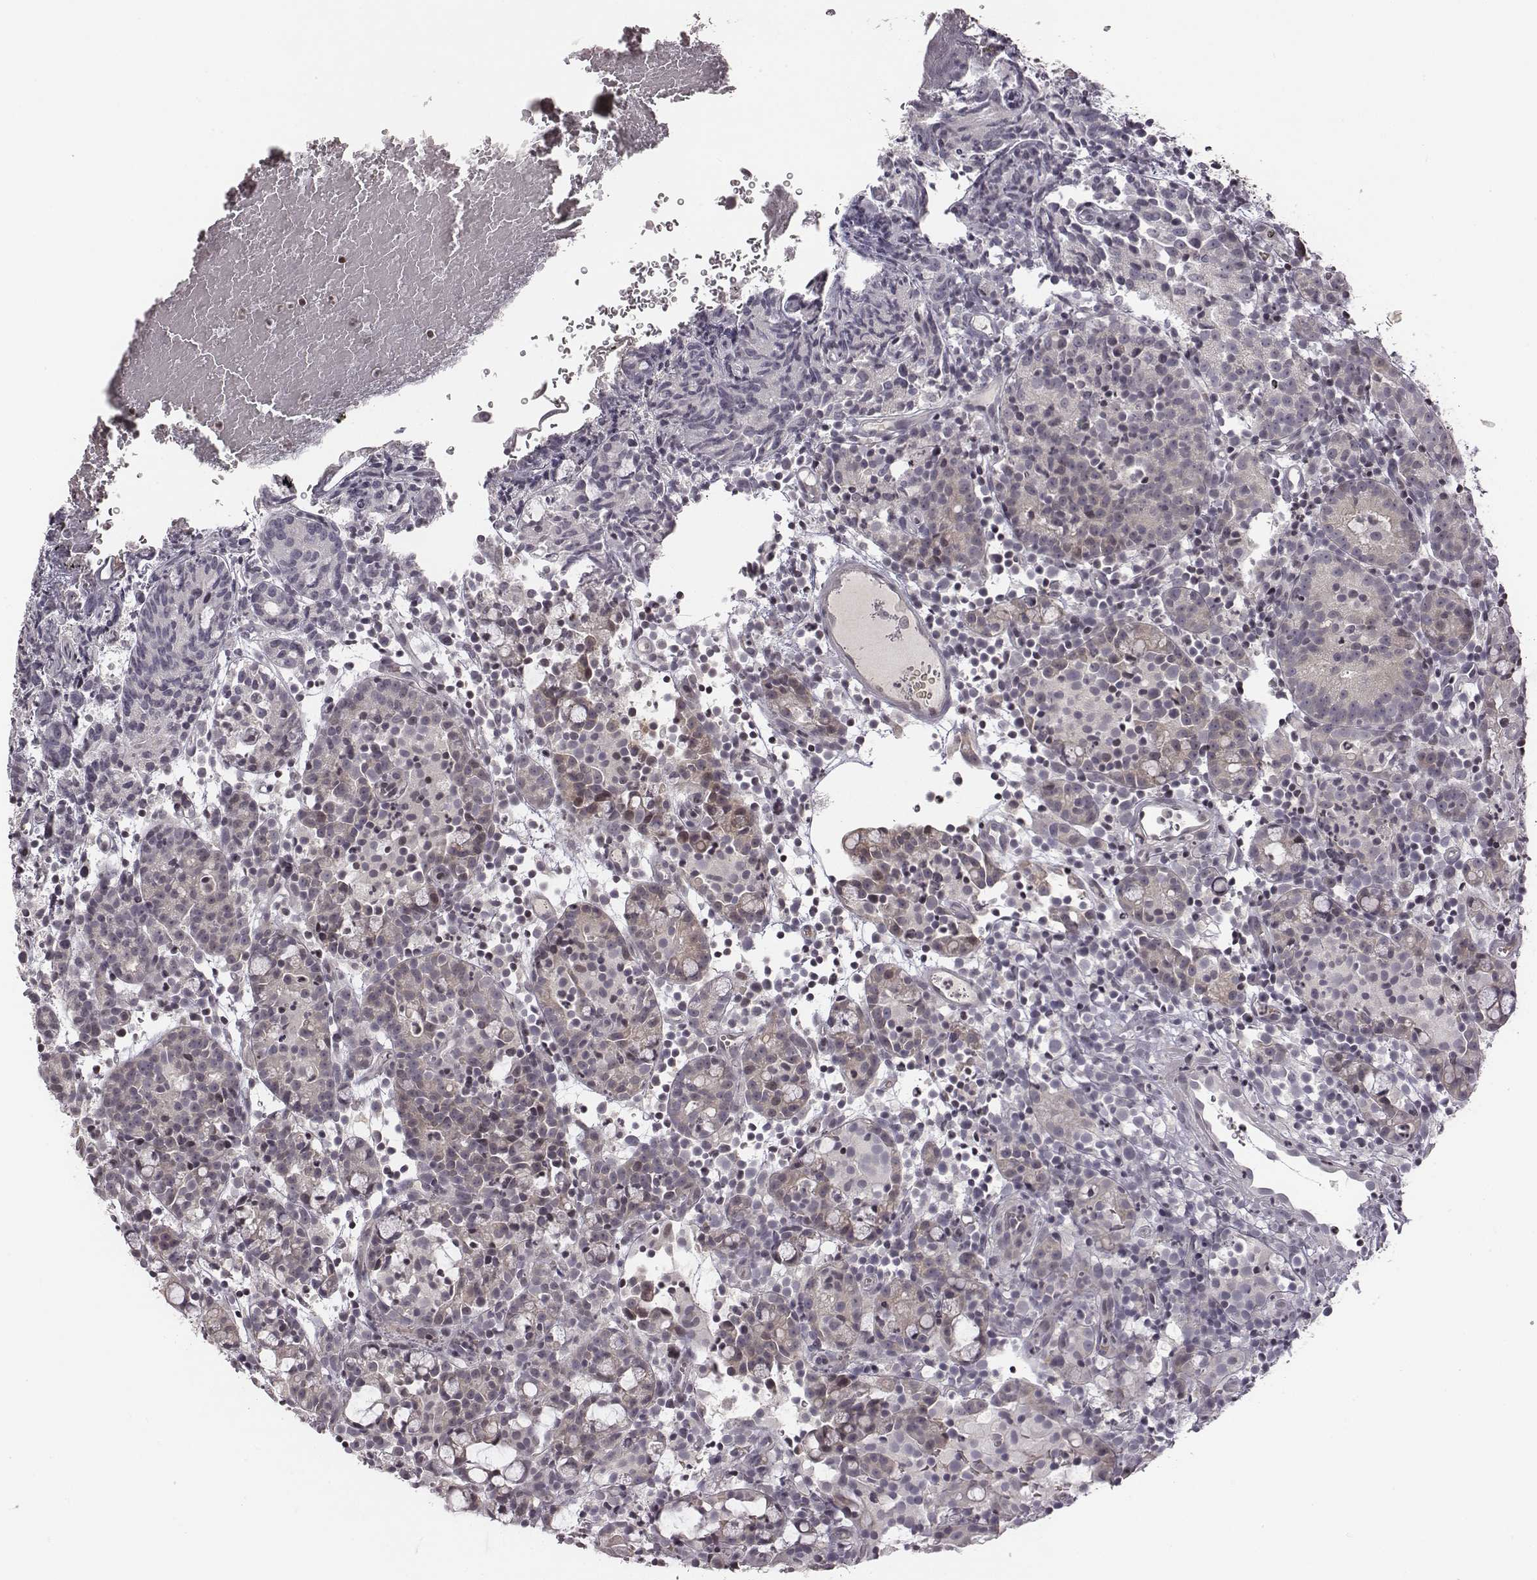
{"staining": {"intensity": "negative", "quantity": "none", "location": "none"}, "tissue": "prostate cancer", "cell_type": "Tumor cells", "image_type": "cancer", "snomed": [{"axis": "morphology", "description": "Adenocarcinoma, High grade"}, {"axis": "topography", "description": "Prostate"}], "caption": "There is no significant staining in tumor cells of prostate cancer.", "gene": "GRM4", "patient": {"sex": "male", "age": 53}}